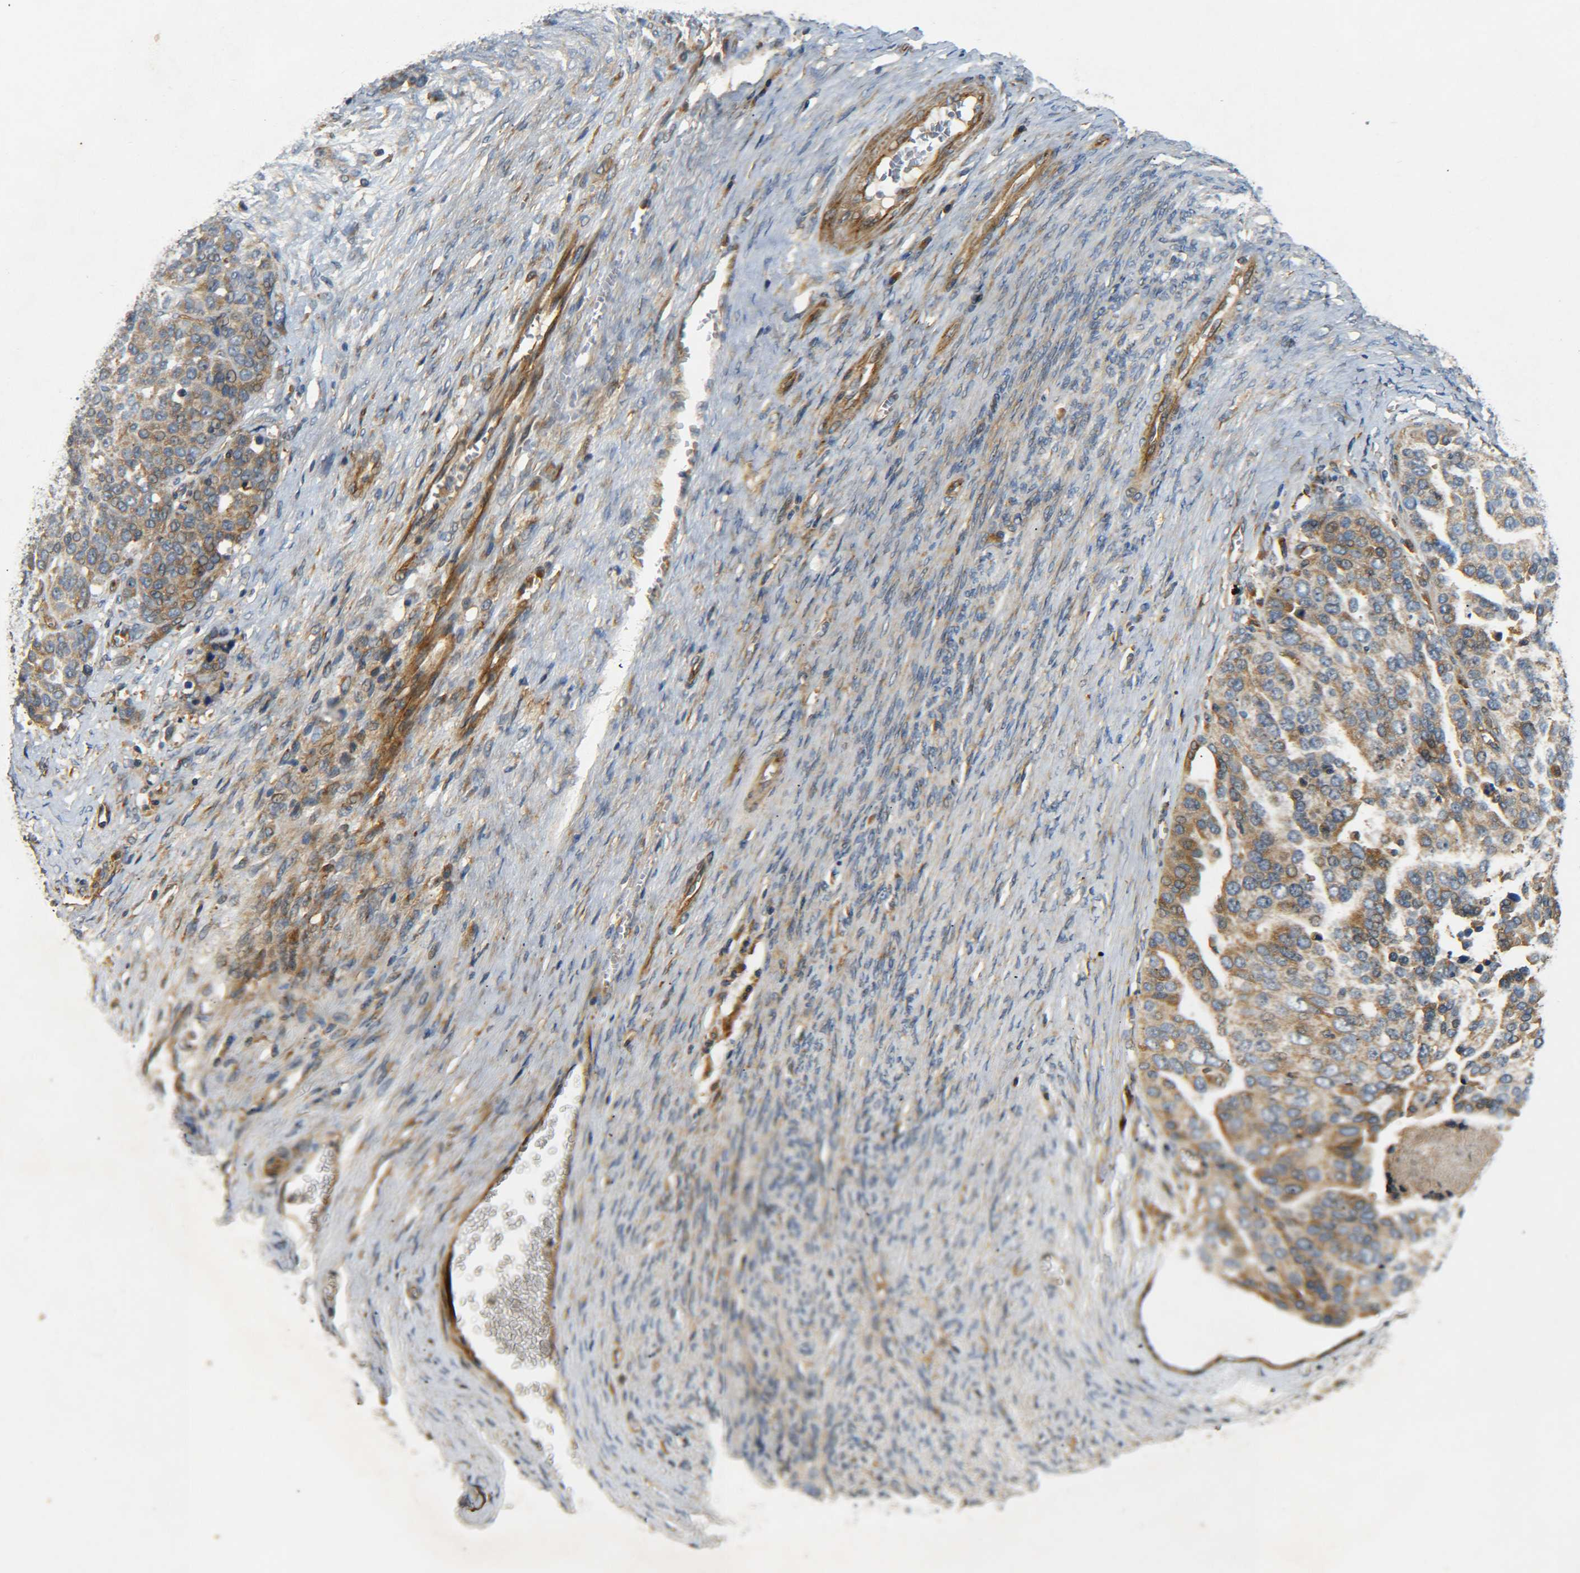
{"staining": {"intensity": "weak", "quantity": ">75%", "location": "cytoplasmic/membranous"}, "tissue": "ovarian cancer", "cell_type": "Tumor cells", "image_type": "cancer", "snomed": [{"axis": "morphology", "description": "Cystadenocarcinoma, serous, NOS"}, {"axis": "topography", "description": "Ovary"}], "caption": "Immunohistochemical staining of ovarian serous cystadenocarcinoma displays low levels of weak cytoplasmic/membranous positivity in about >75% of tumor cells.", "gene": "LRCH3", "patient": {"sex": "female", "age": 44}}